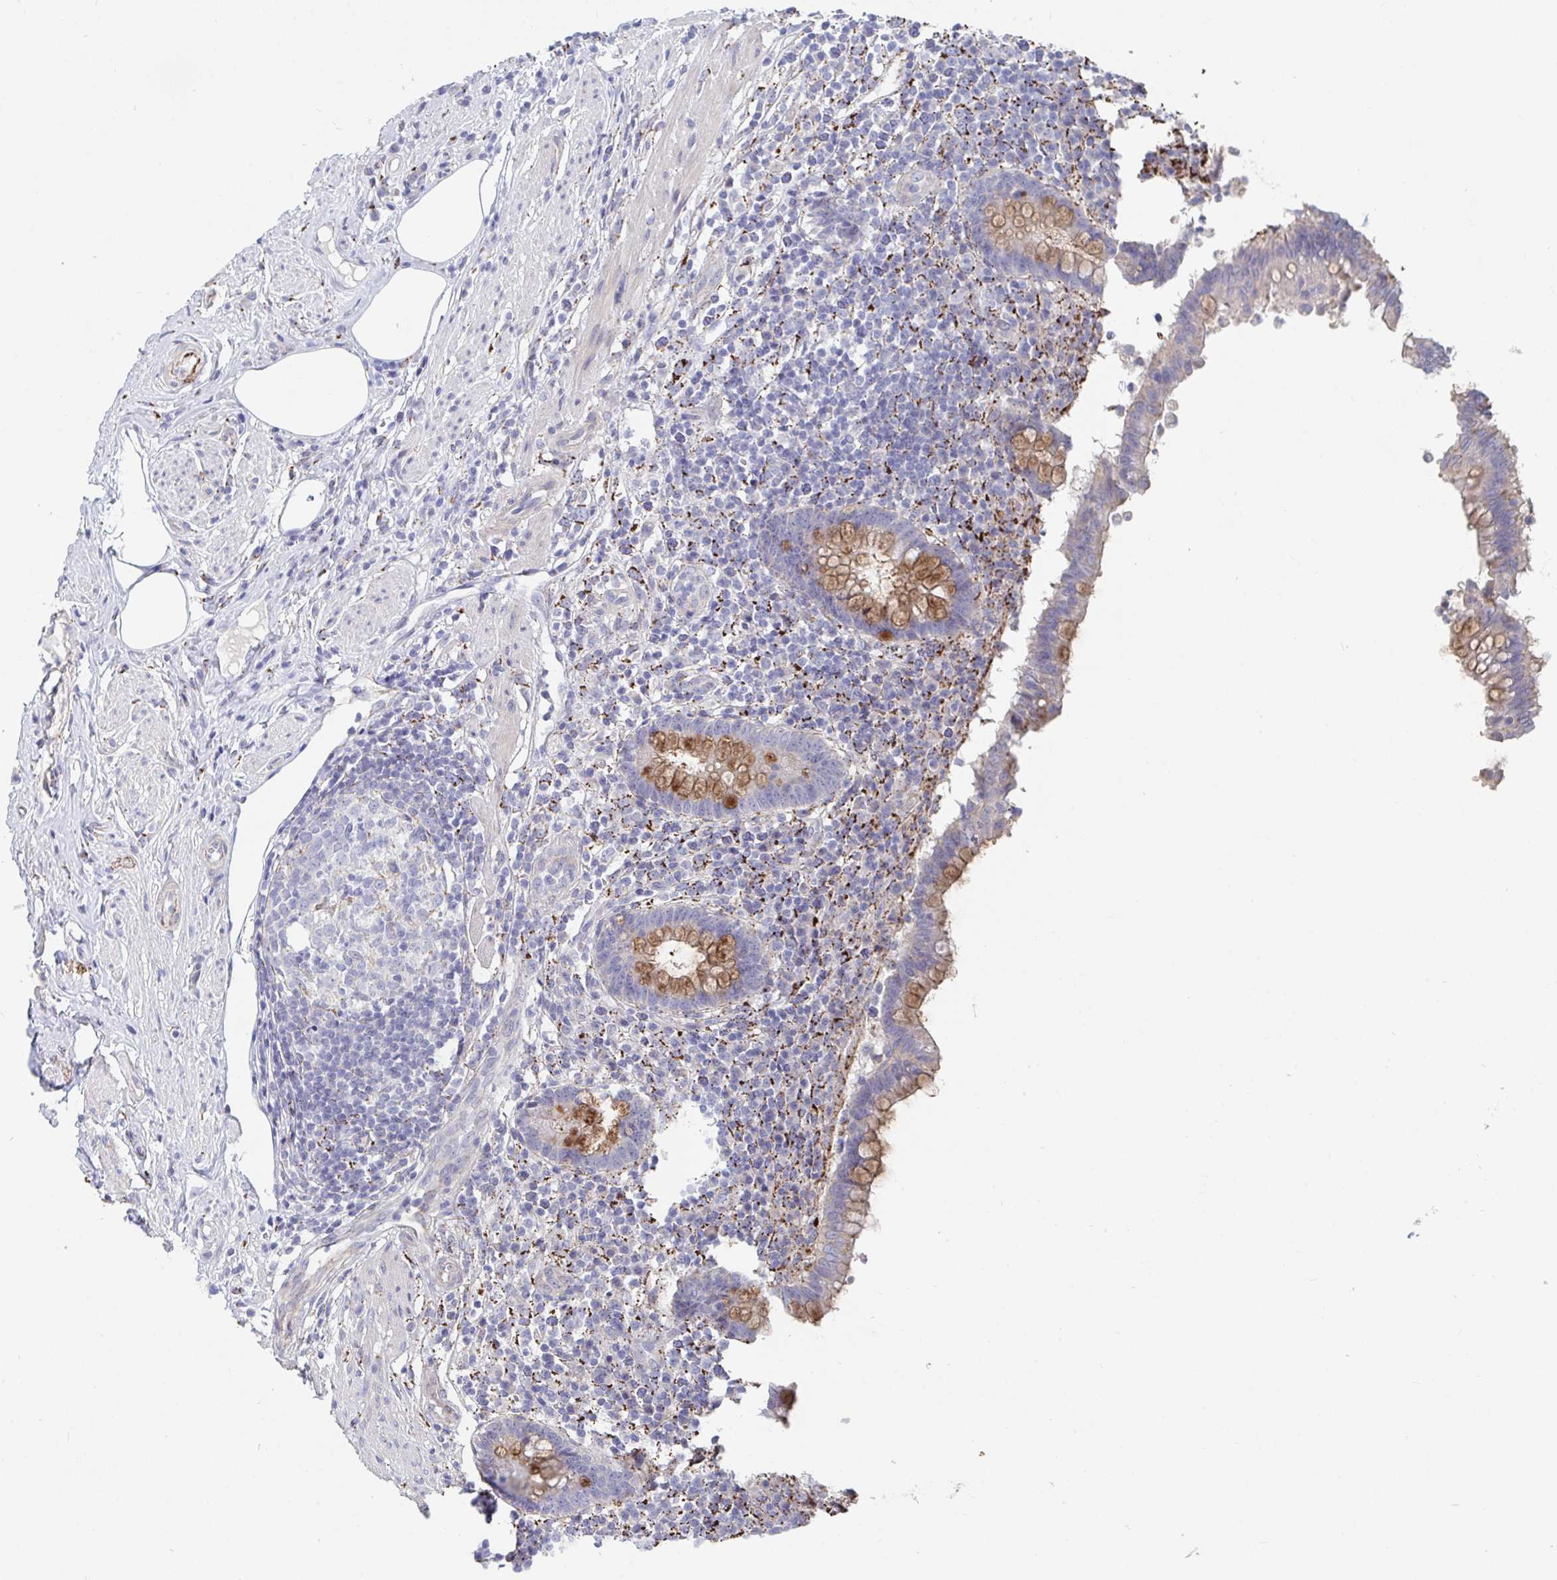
{"staining": {"intensity": "strong", "quantity": "25%-75%", "location": "cytoplasmic/membranous"}, "tissue": "appendix", "cell_type": "Glandular cells", "image_type": "normal", "snomed": [{"axis": "morphology", "description": "Normal tissue, NOS"}, {"axis": "topography", "description": "Appendix"}], "caption": "IHC micrograph of normal appendix stained for a protein (brown), which displays high levels of strong cytoplasmic/membranous positivity in about 25%-75% of glandular cells.", "gene": "FAM156A", "patient": {"sex": "female", "age": 56}}